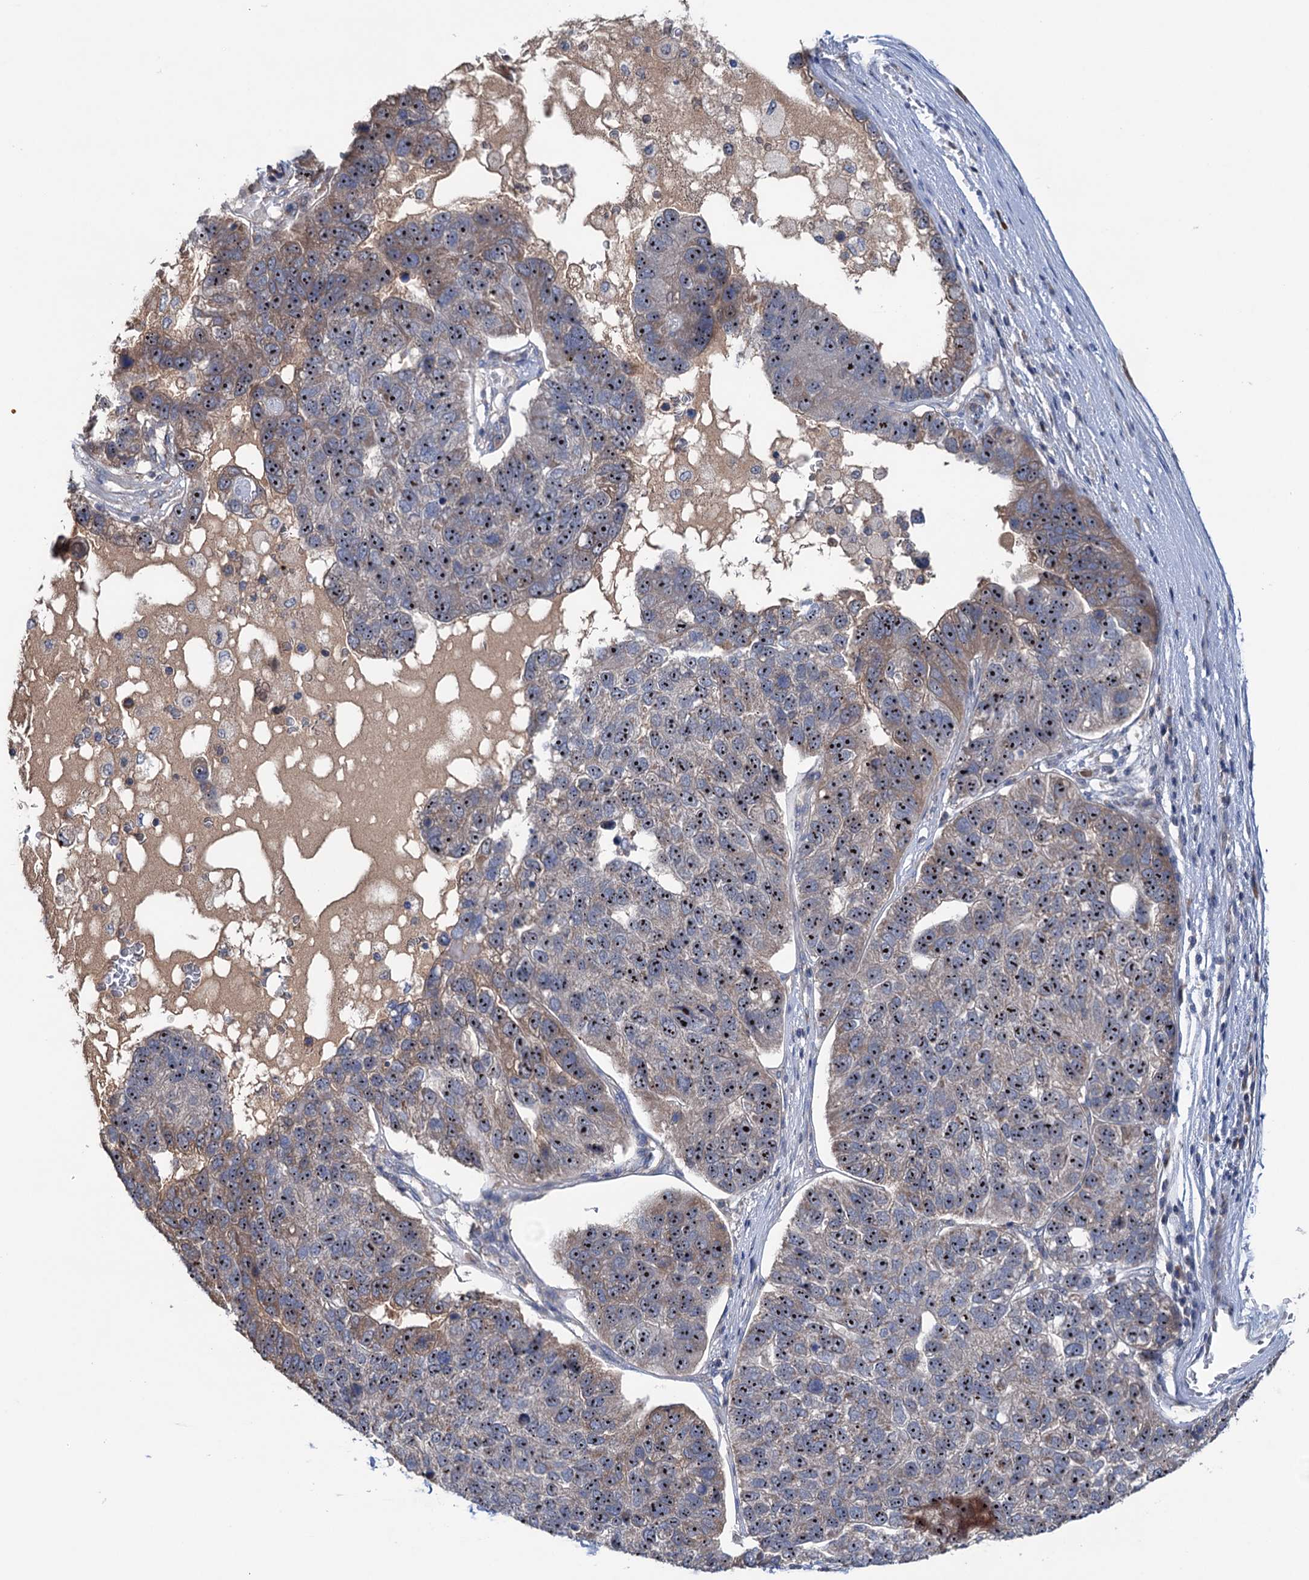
{"staining": {"intensity": "moderate", "quantity": ">75%", "location": "cytoplasmic/membranous,nuclear"}, "tissue": "pancreatic cancer", "cell_type": "Tumor cells", "image_type": "cancer", "snomed": [{"axis": "morphology", "description": "Adenocarcinoma, NOS"}, {"axis": "topography", "description": "Pancreas"}], "caption": "Immunohistochemistry (IHC) (DAB) staining of human adenocarcinoma (pancreatic) exhibits moderate cytoplasmic/membranous and nuclear protein positivity in approximately >75% of tumor cells.", "gene": "HTR3B", "patient": {"sex": "female", "age": 61}}